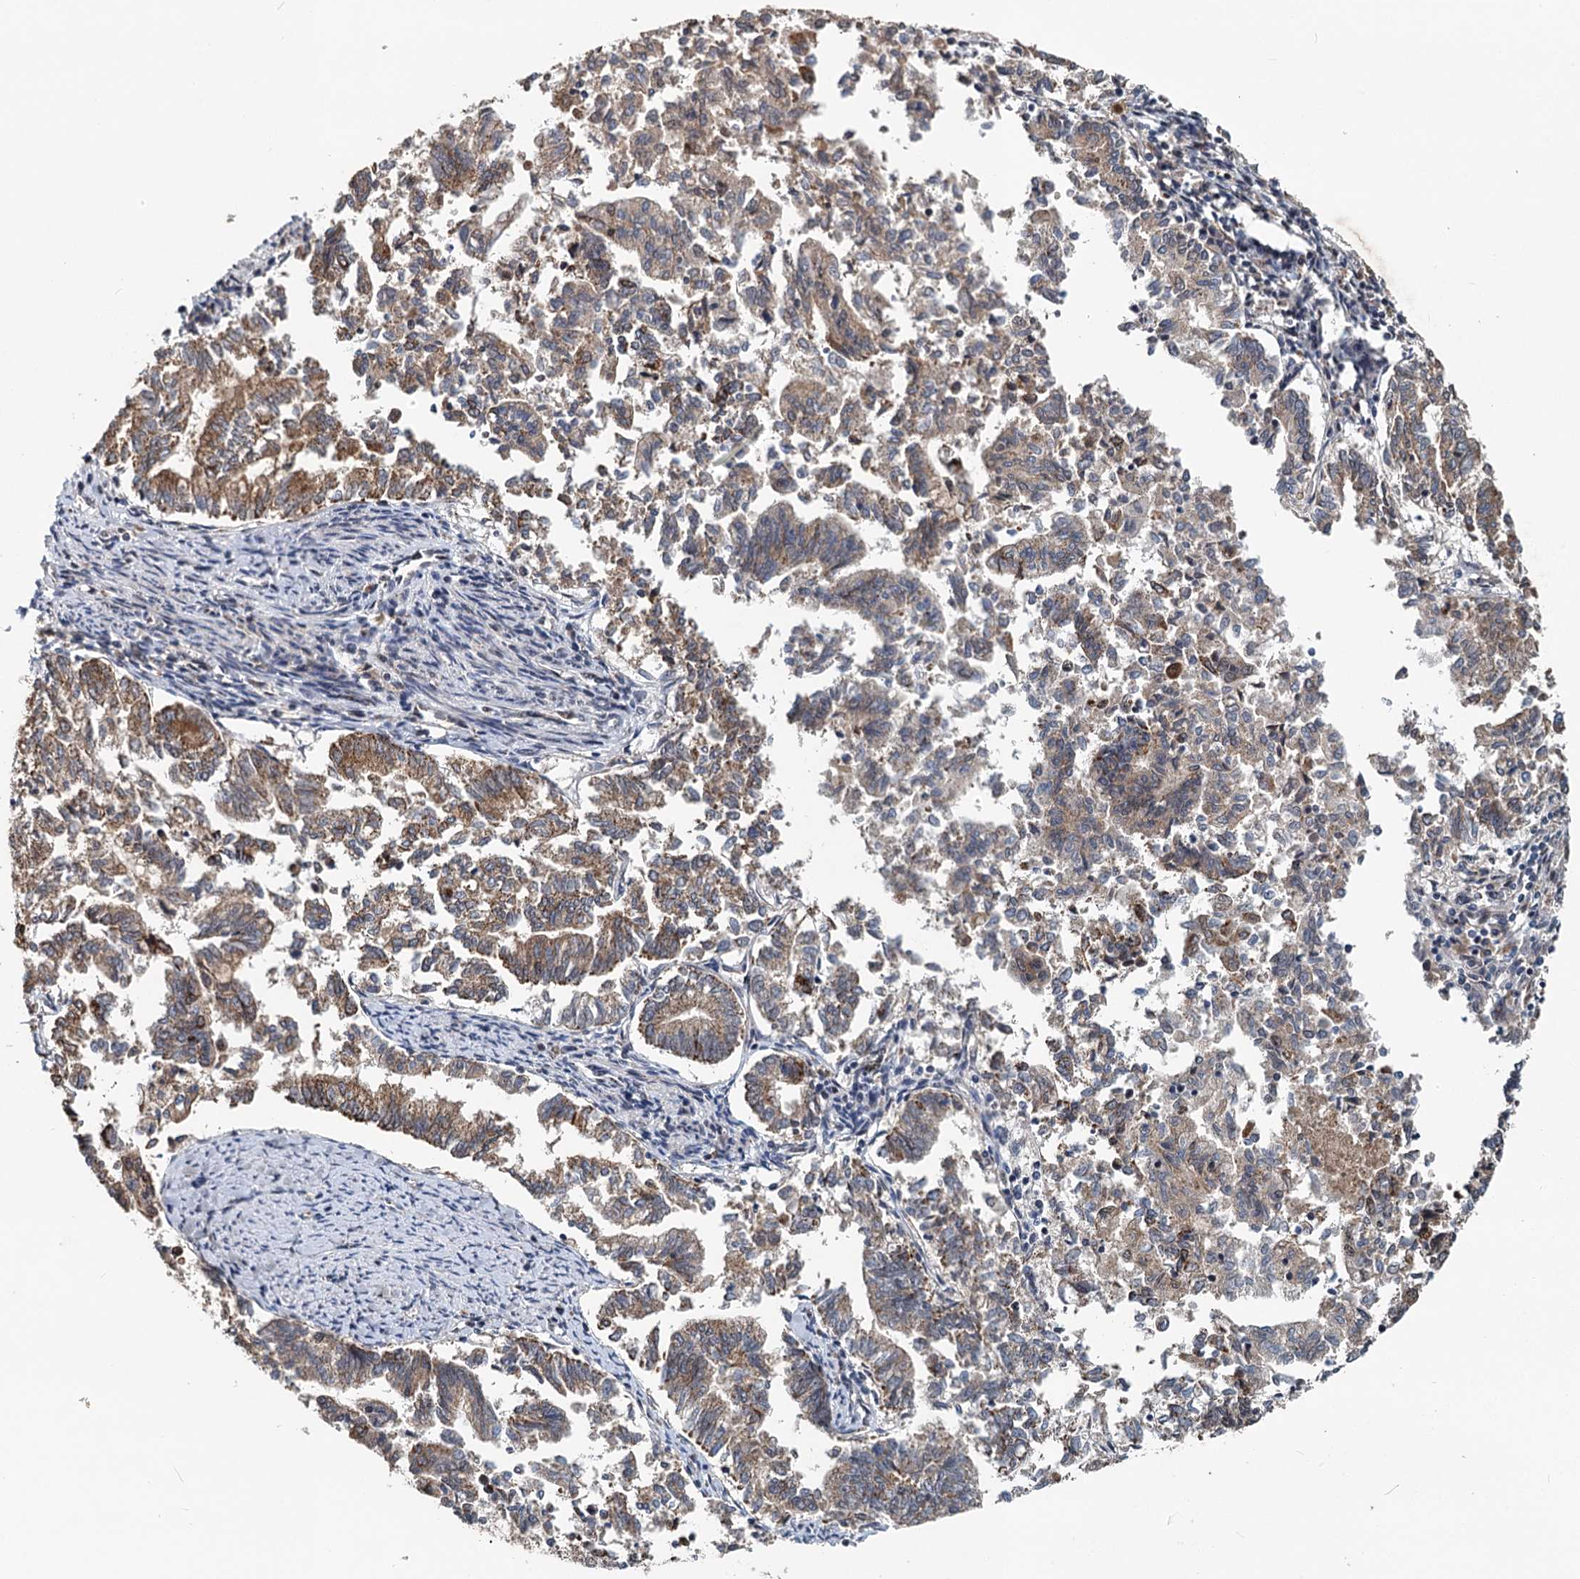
{"staining": {"intensity": "moderate", "quantity": ">75%", "location": "cytoplasmic/membranous"}, "tissue": "endometrial cancer", "cell_type": "Tumor cells", "image_type": "cancer", "snomed": [{"axis": "morphology", "description": "Adenocarcinoma, NOS"}, {"axis": "topography", "description": "Endometrium"}], "caption": "DAB (3,3'-diaminobenzidine) immunohistochemical staining of endometrial cancer (adenocarcinoma) demonstrates moderate cytoplasmic/membranous protein expression in about >75% of tumor cells. (brown staining indicates protein expression, while blue staining denotes nuclei).", "gene": "RITA1", "patient": {"sex": "female", "age": 79}}